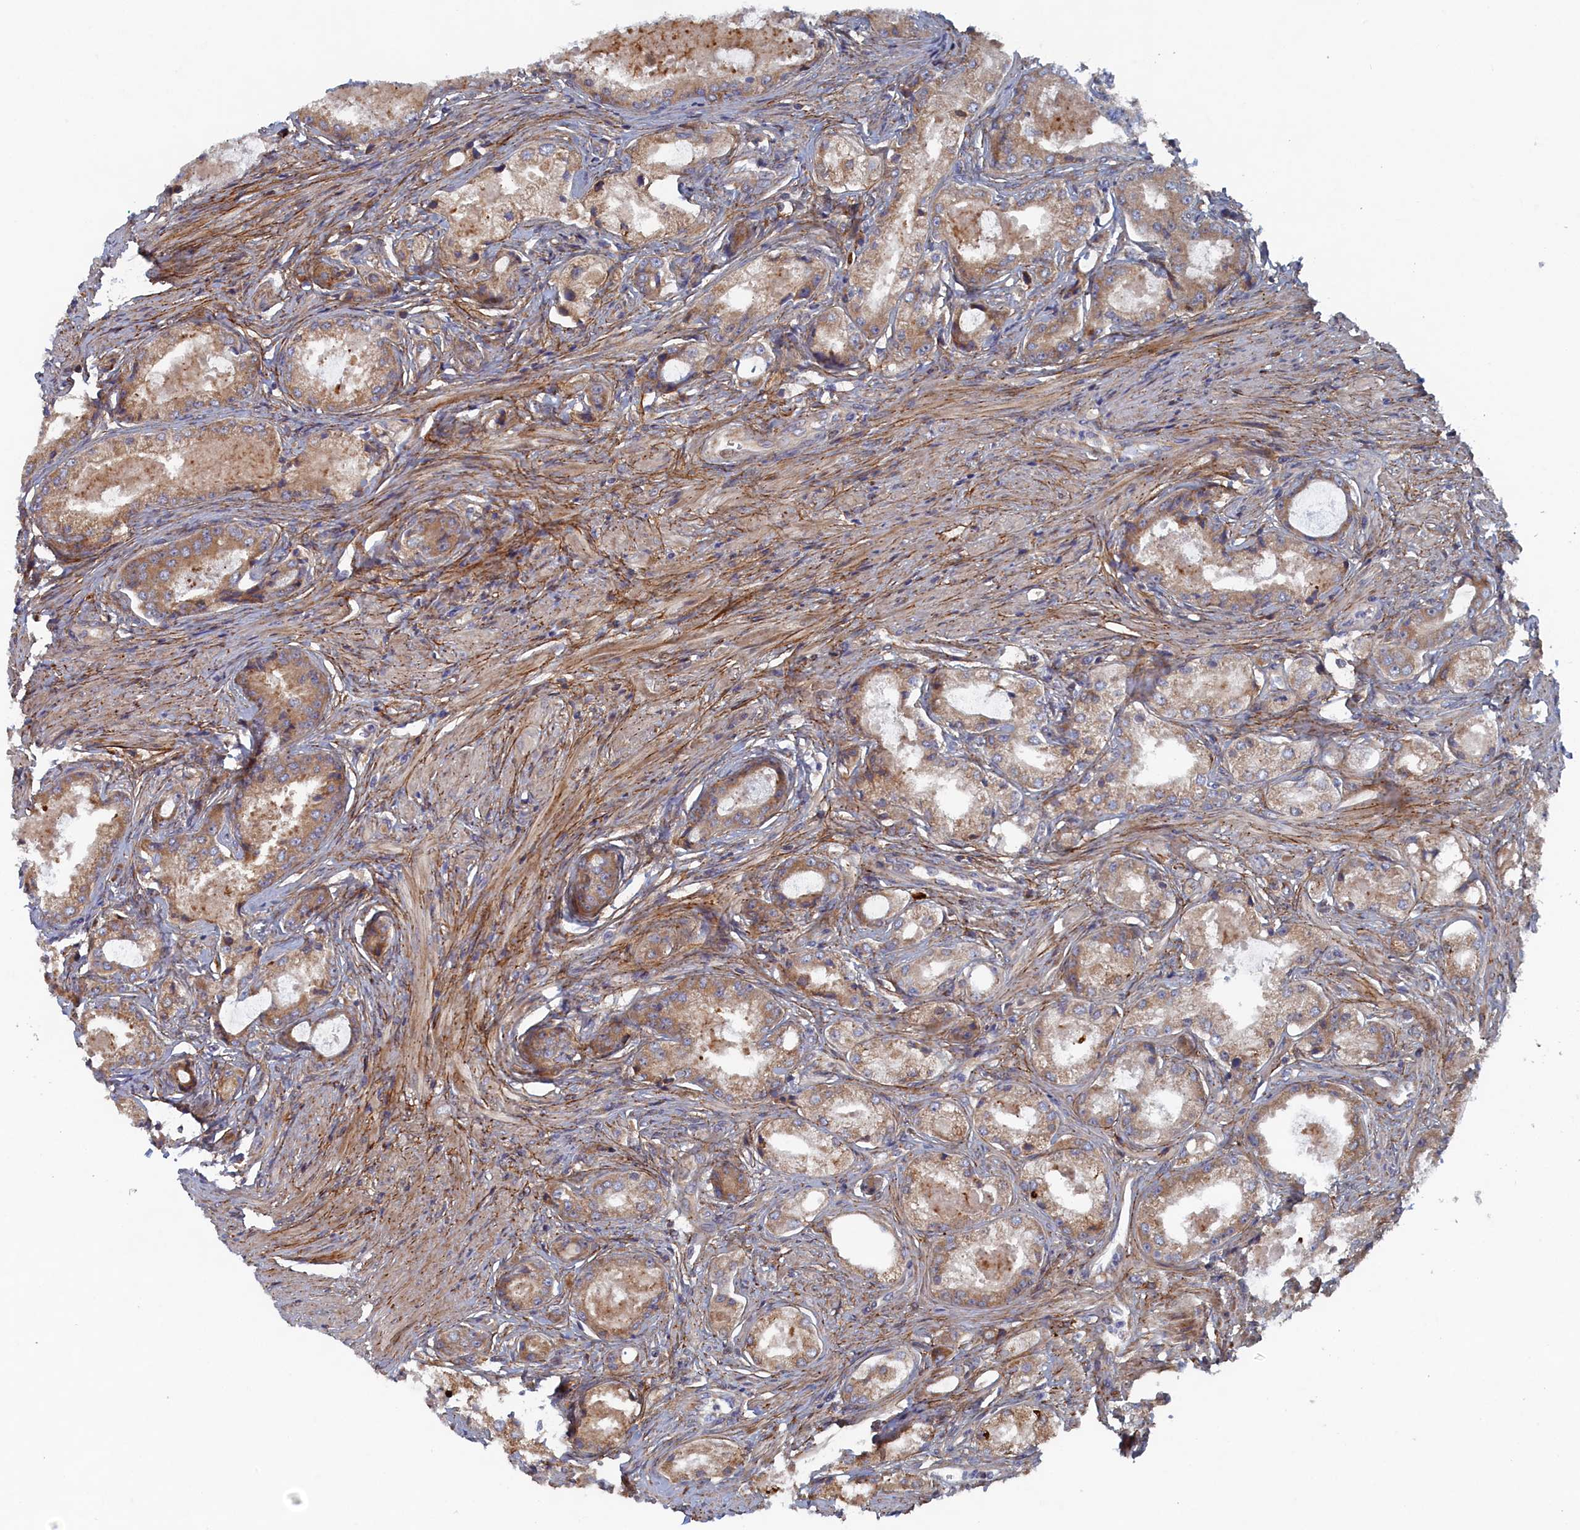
{"staining": {"intensity": "weak", "quantity": ">75%", "location": "cytoplasmic/membranous"}, "tissue": "prostate cancer", "cell_type": "Tumor cells", "image_type": "cancer", "snomed": [{"axis": "morphology", "description": "Adenocarcinoma, Low grade"}, {"axis": "topography", "description": "Prostate"}], "caption": "Immunohistochemical staining of low-grade adenocarcinoma (prostate) exhibits low levels of weak cytoplasmic/membranous positivity in approximately >75% of tumor cells.", "gene": "TMEM196", "patient": {"sex": "male", "age": 68}}